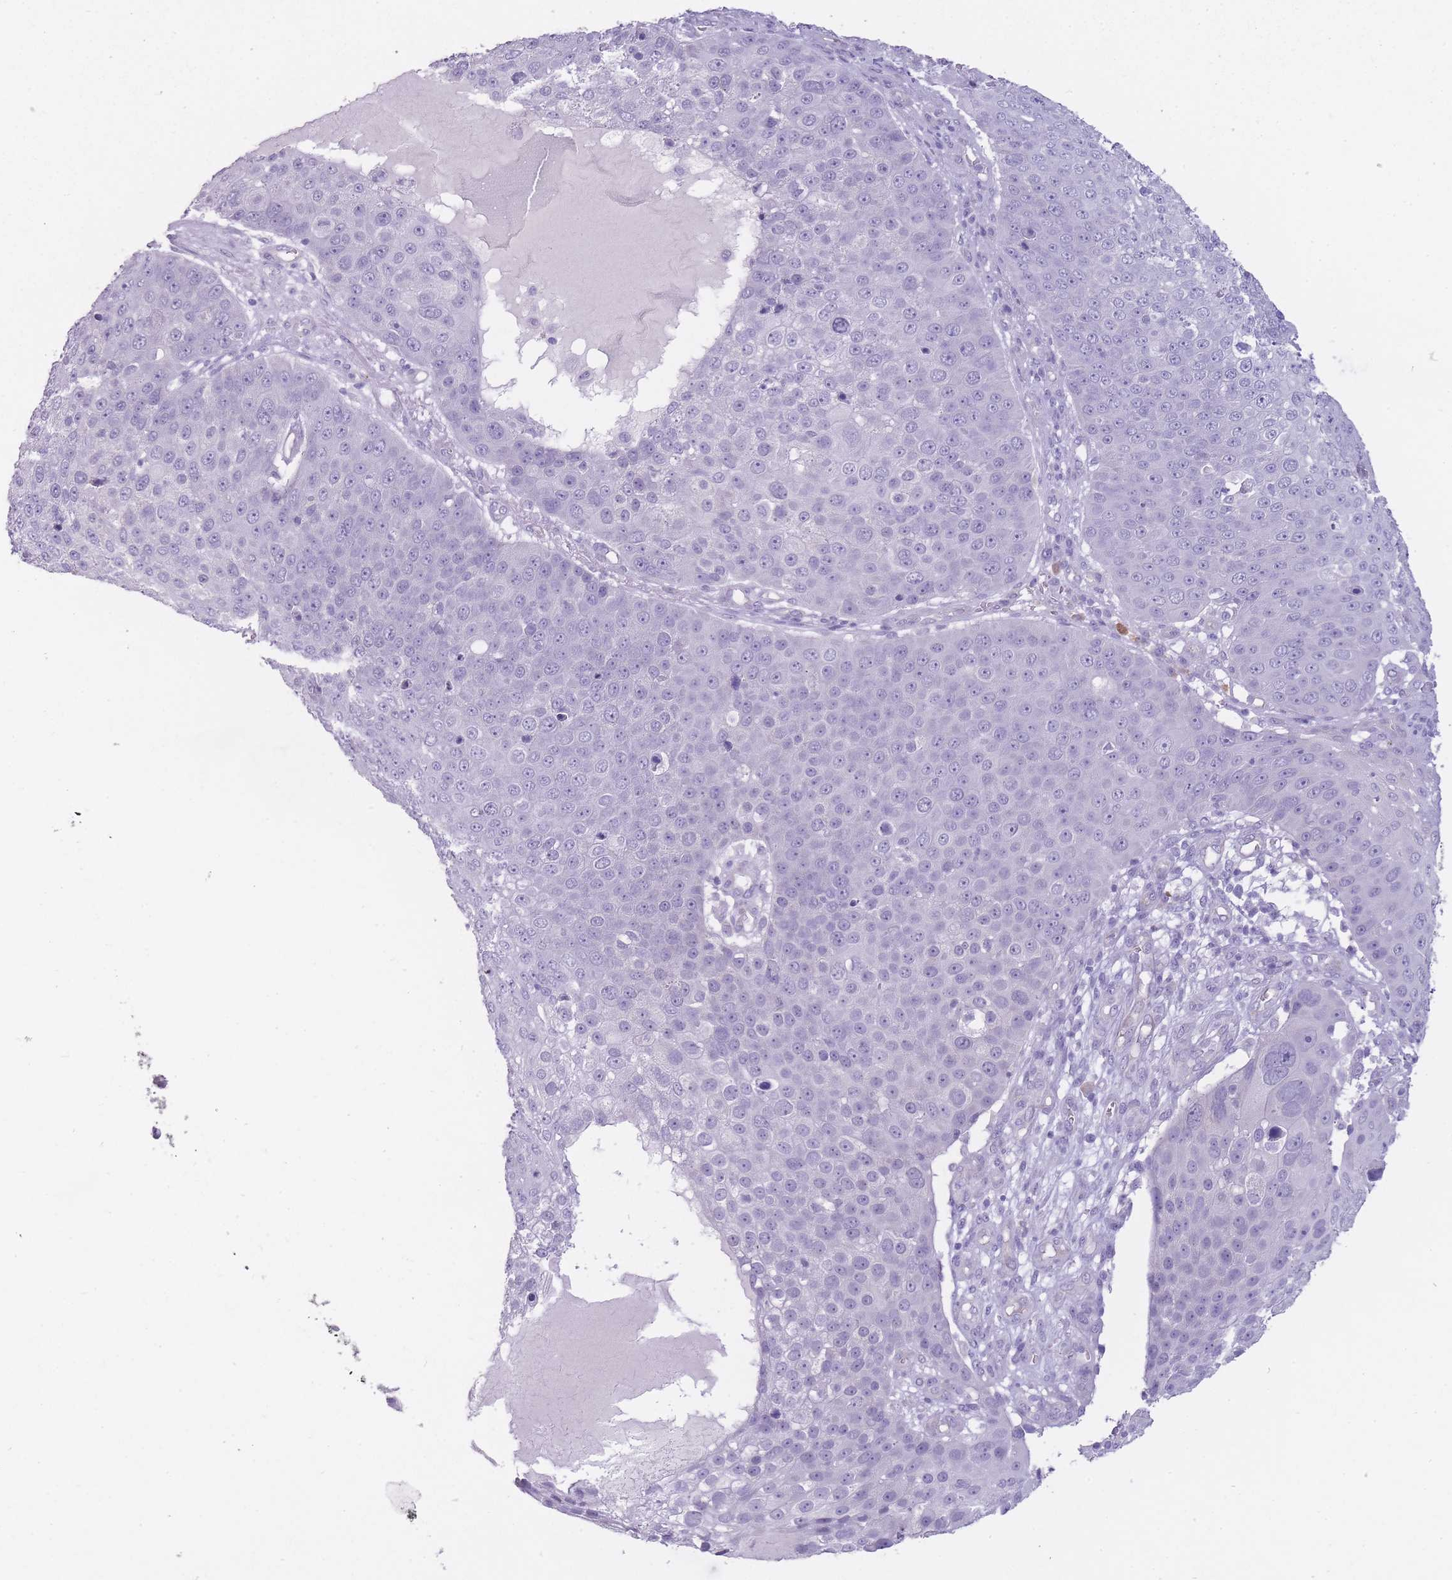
{"staining": {"intensity": "negative", "quantity": "none", "location": "none"}, "tissue": "skin cancer", "cell_type": "Tumor cells", "image_type": "cancer", "snomed": [{"axis": "morphology", "description": "Squamous cell carcinoma, NOS"}, {"axis": "topography", "description": "Skin"}], "caption": "Immunohistochemistry of human squamous cell carcinoma (skin) reveals no expression in tumor cells. Brightfield microscopy of IHC stained with DAB (brown) and hematoxylin (blue), captured at high magnification.", "gene": "DCANP1", "patient": {"sex": "male", "age": 71}}